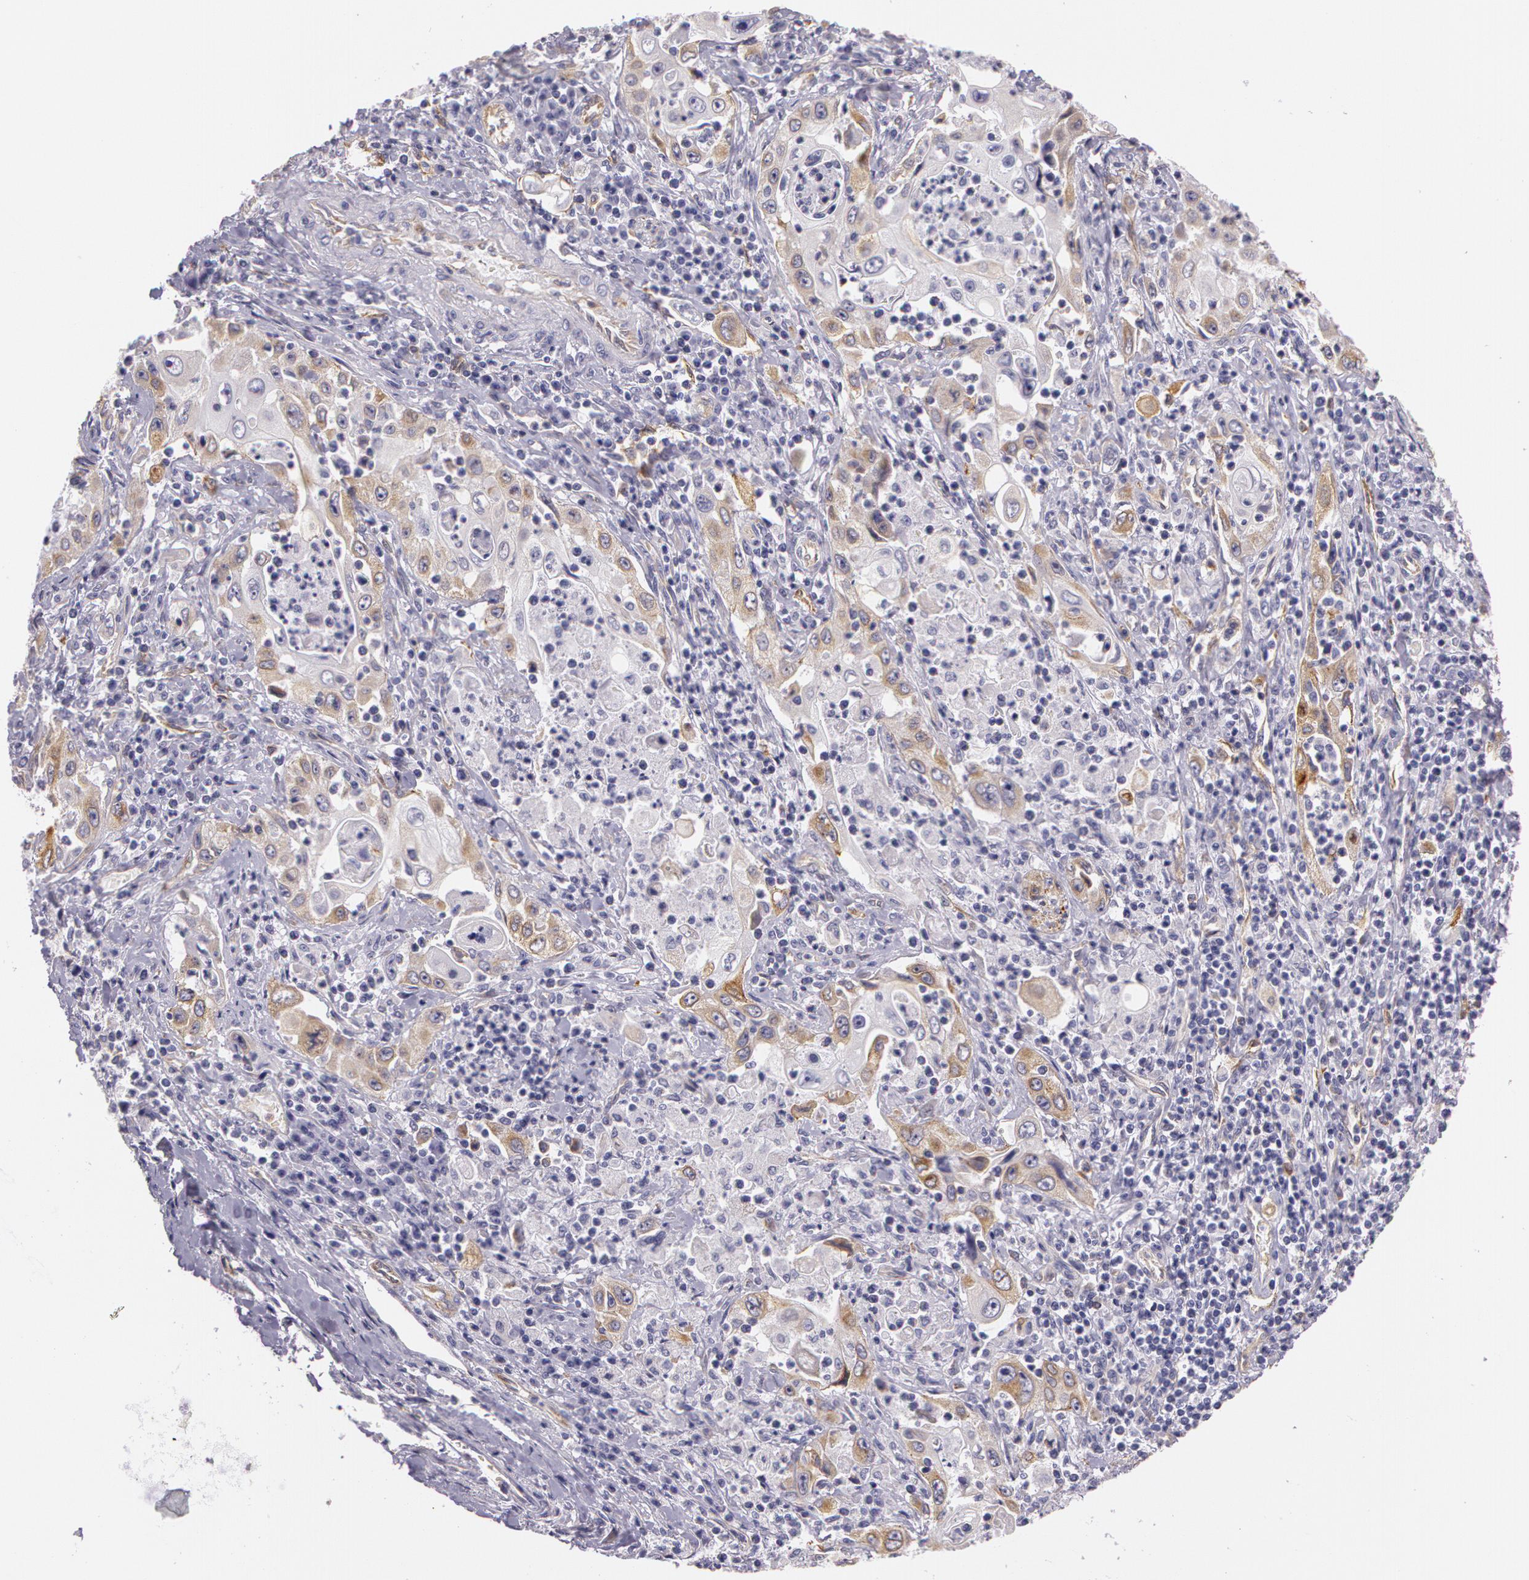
{"staining": {"intensity": "moderate", "quantity": "25%-75%", "location": "cytoplasmic/membranous"}, "tissue": "pancreatic cancer", "cell_type": "Tumor cells", "image_type": "cancer", "snomed": [{"axis": "morphology", "description": "Adenocarcinoma, NOS"}, {"axis": "topography", "description": "Pancreas"}], "caption": "Pancreatic cancer tissue demonstrates moderate cytoplasmic/membranous expression in approximately 25%-75% of tumor cells Nuclei are stained in blue.", "gene": "APP", "patient": {"sex": "male", "age": 70}}